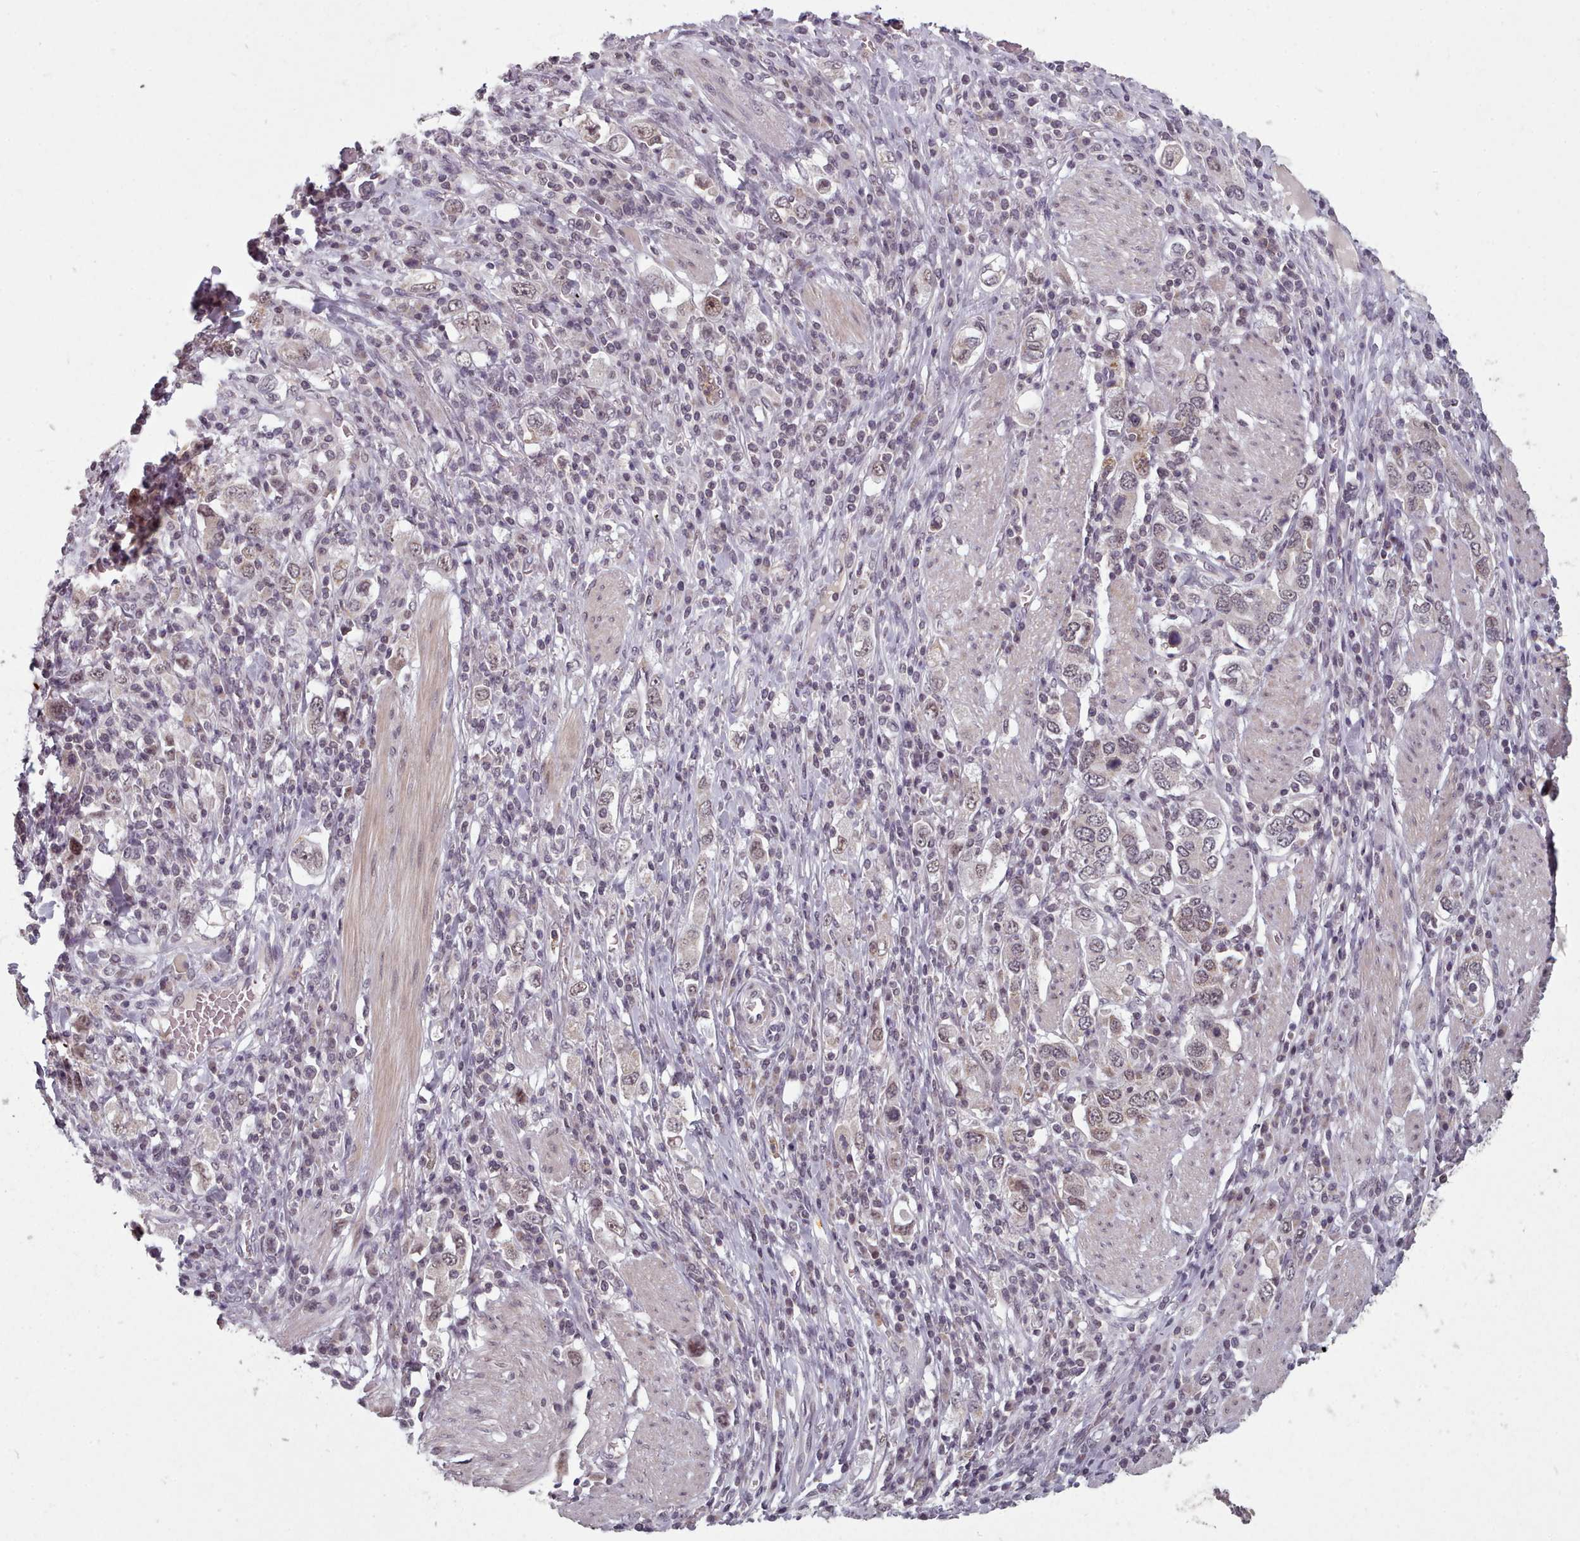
{"staining": {"intensity": "weak", "quantity": "25%-75%", "location": "nuclear"}, "tissue": "stomach cancer", "cell_type": "Tumor cells", "image_type": "cancer", "snomed": [{"axis": "morphology", "description": "Adenocarcinoma, NOS"}, {"axis": "topography", "description": "Stomach, upper"}, {"axis": "topography", "description": "Stomach"}], "caption": "Protein expression analysis of human stomach cancer reveals weak nuclear staining in approximately 25%-75% of tumor cells.", "gene": "SRSF9", "patient": {"sex": "male", "age": 62}}